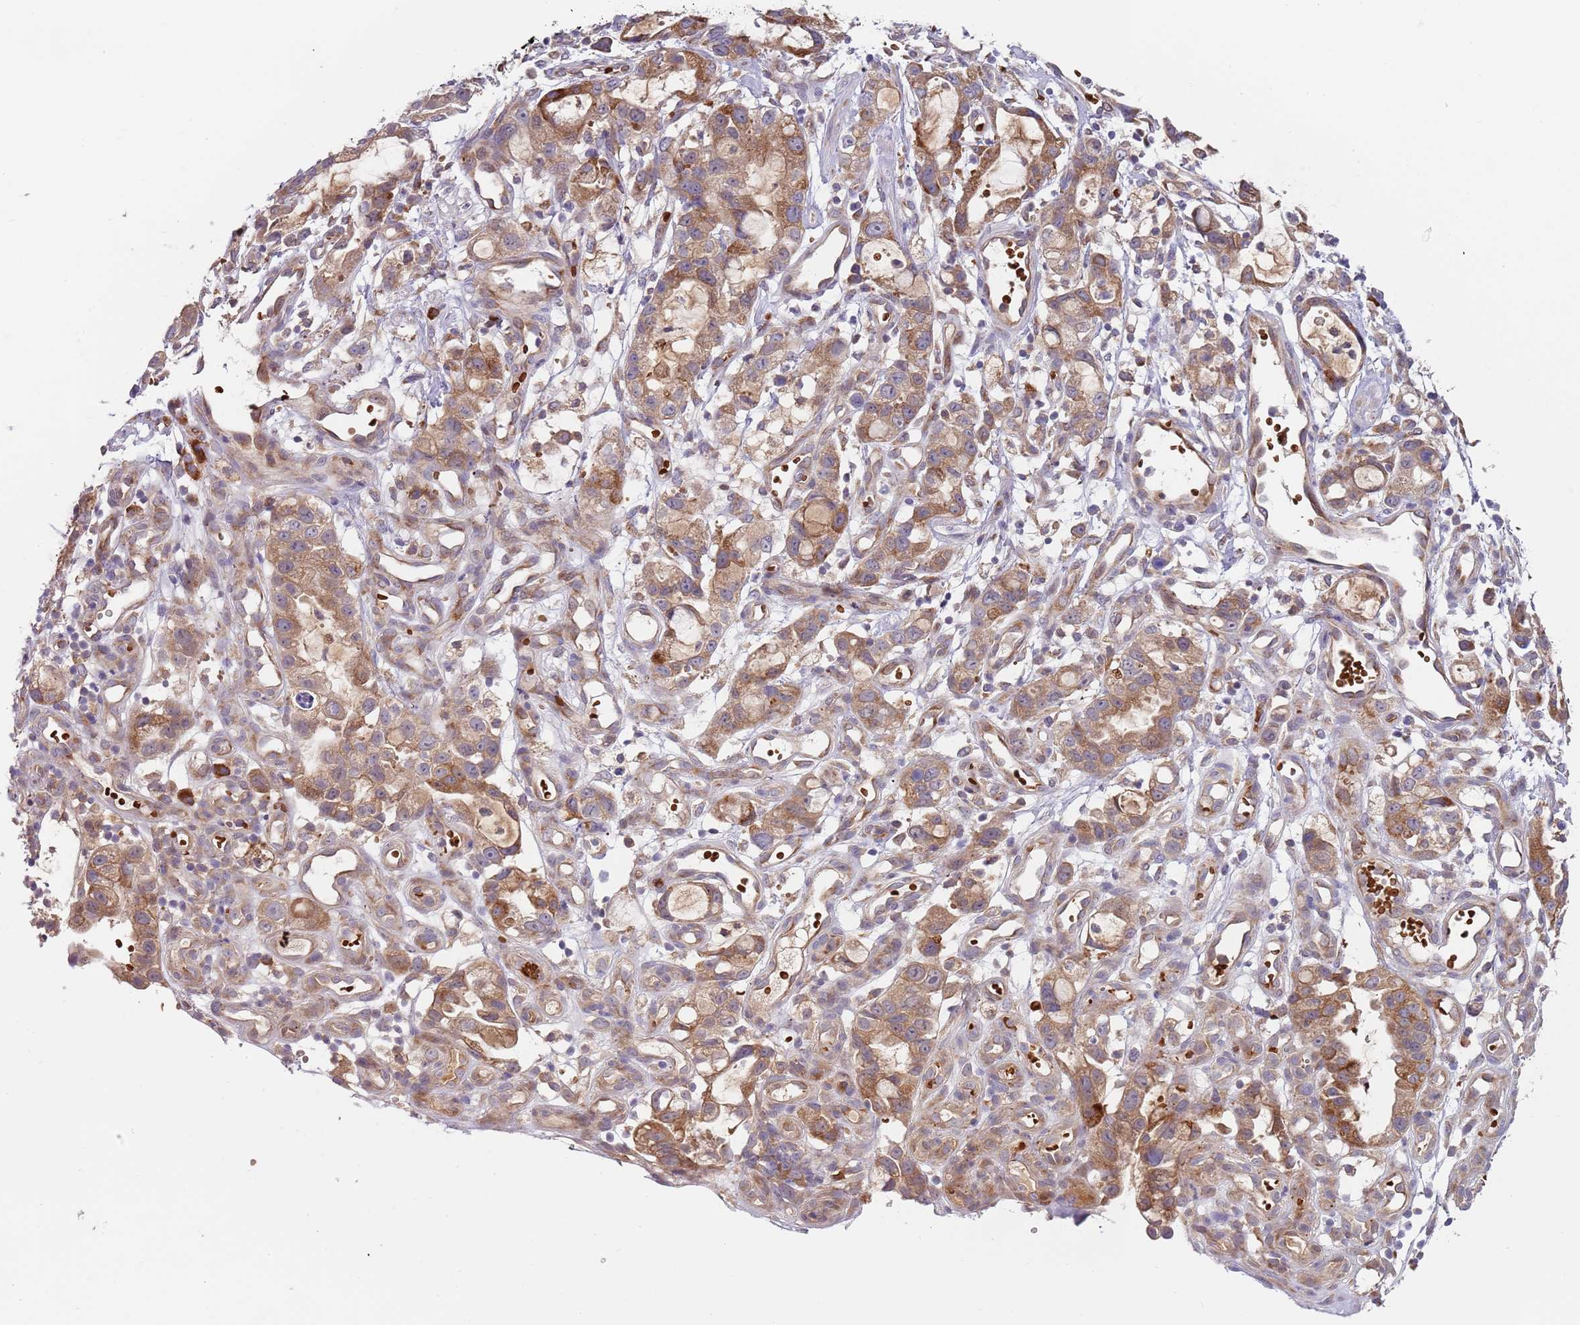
{"staining": {"intensity": "moderate", "quantity": ">75%", "location": "cytoplasmic/membranous"}, "tissue": "stomach cancer", "cell_type": "Tumor cells", "image_type": "cancer", "snomed": [{"axis": "morphology", "description": "Adenocarcinoma, NOS"}, {"axis": "topography", "description": "Stomach"}], "caption": "This is a histology image of IHC staining of stomach adenocarcinoma, which shows moderate staining in the cytoplasmic/membranous of tumor cells.", "gene": "VWCE", "patient": {"sex": "male", "age": 55}}